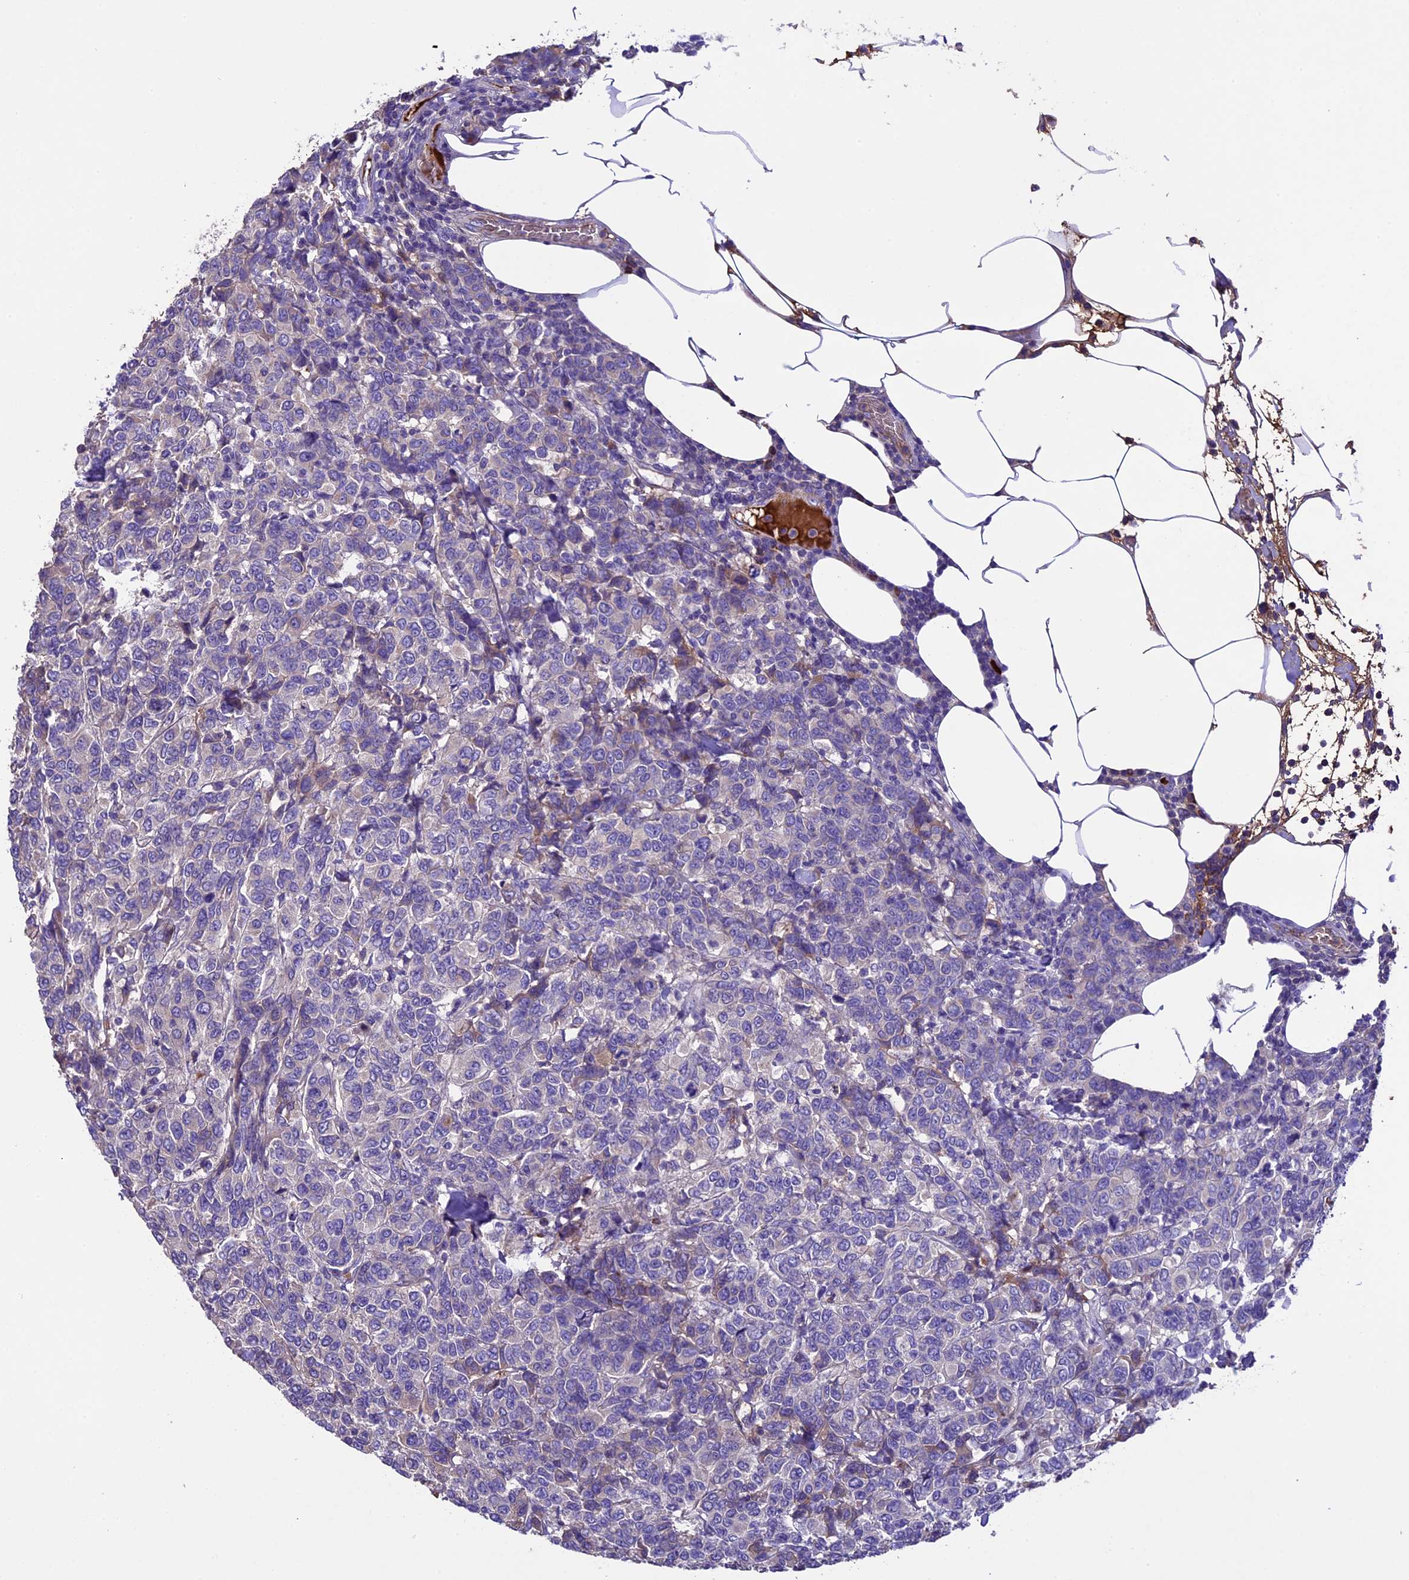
{"staining": {"intensity": "negative", "quantity": "none", "location": "none"}, "tissue": "breast cancer", "cell_type": "Tumor cells", "image_type": "cancer", "snomed": [{"axis": "morphology", "description": "Duct carcinoma"}, {"axis": "topography", "description": "Breast"}], "caption": "A photomicrograph of breast cancer (invasive ductal carcinoma) stained for a protein shows no brown staining in tumor cells.", "gene": "TCP11L2", "patient": {"sex": "female", "age": 55}}